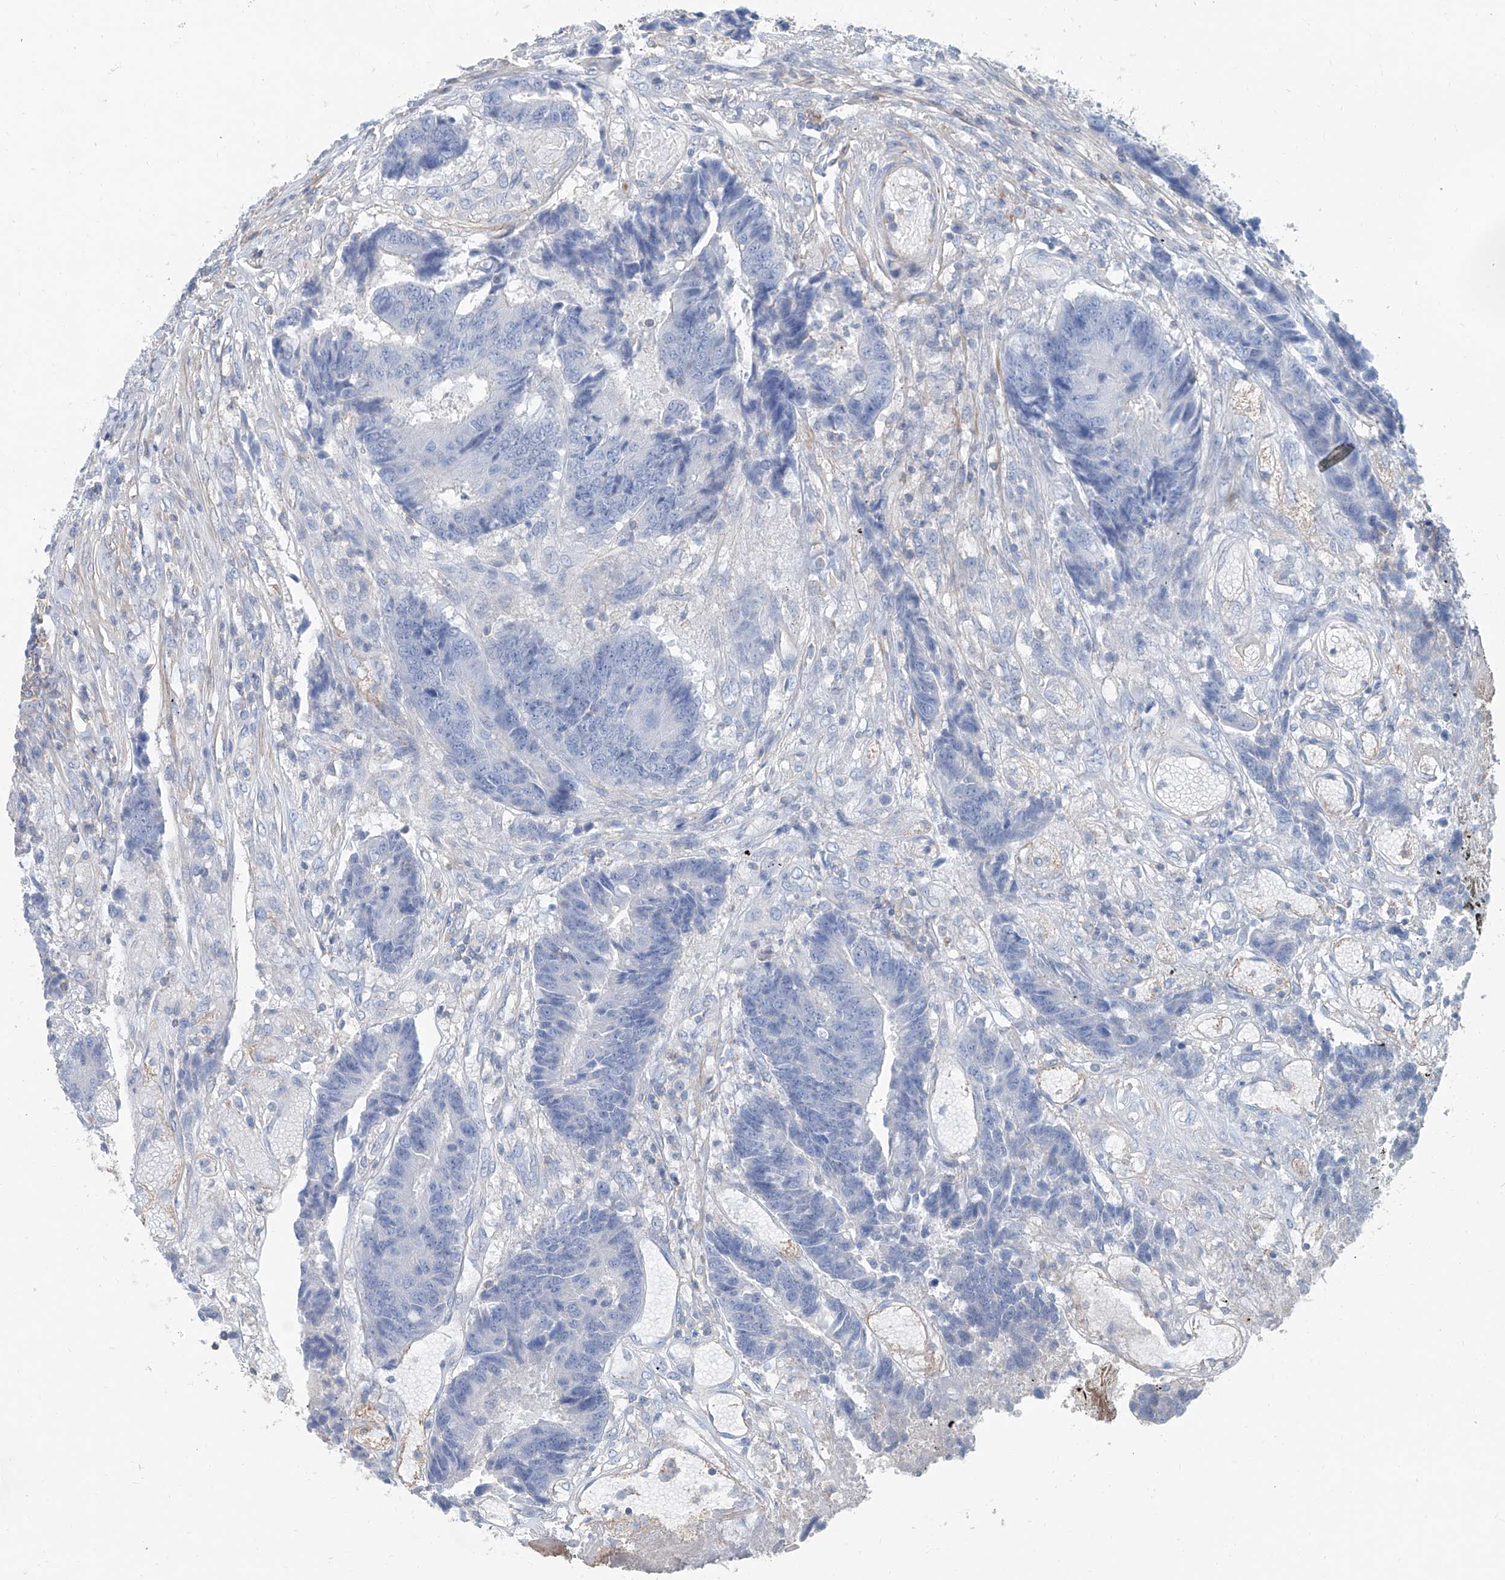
{"staining": {"intensity": "negative", "quantity": "none", "location": "none"}, "tissue": "colorectal cancer", "cell_type": "Tumor cells", "image_type": "cancer", "snomed": [{"axis": "morphology", "description": "Adenocarcinoma, NOS"}, {"axis": "topography", "description": "Rectum"}], "caption": "Immunohistochemistry (IHC) micrograph of adenocarcinoma (colorectal) stained for a protein (brown), which shows no staining in tumor cells. (DAB IHC with hematoxylin counter stain).", "gene": "ANKRD34A", "patient": {"sex": "male", "age": 84}}